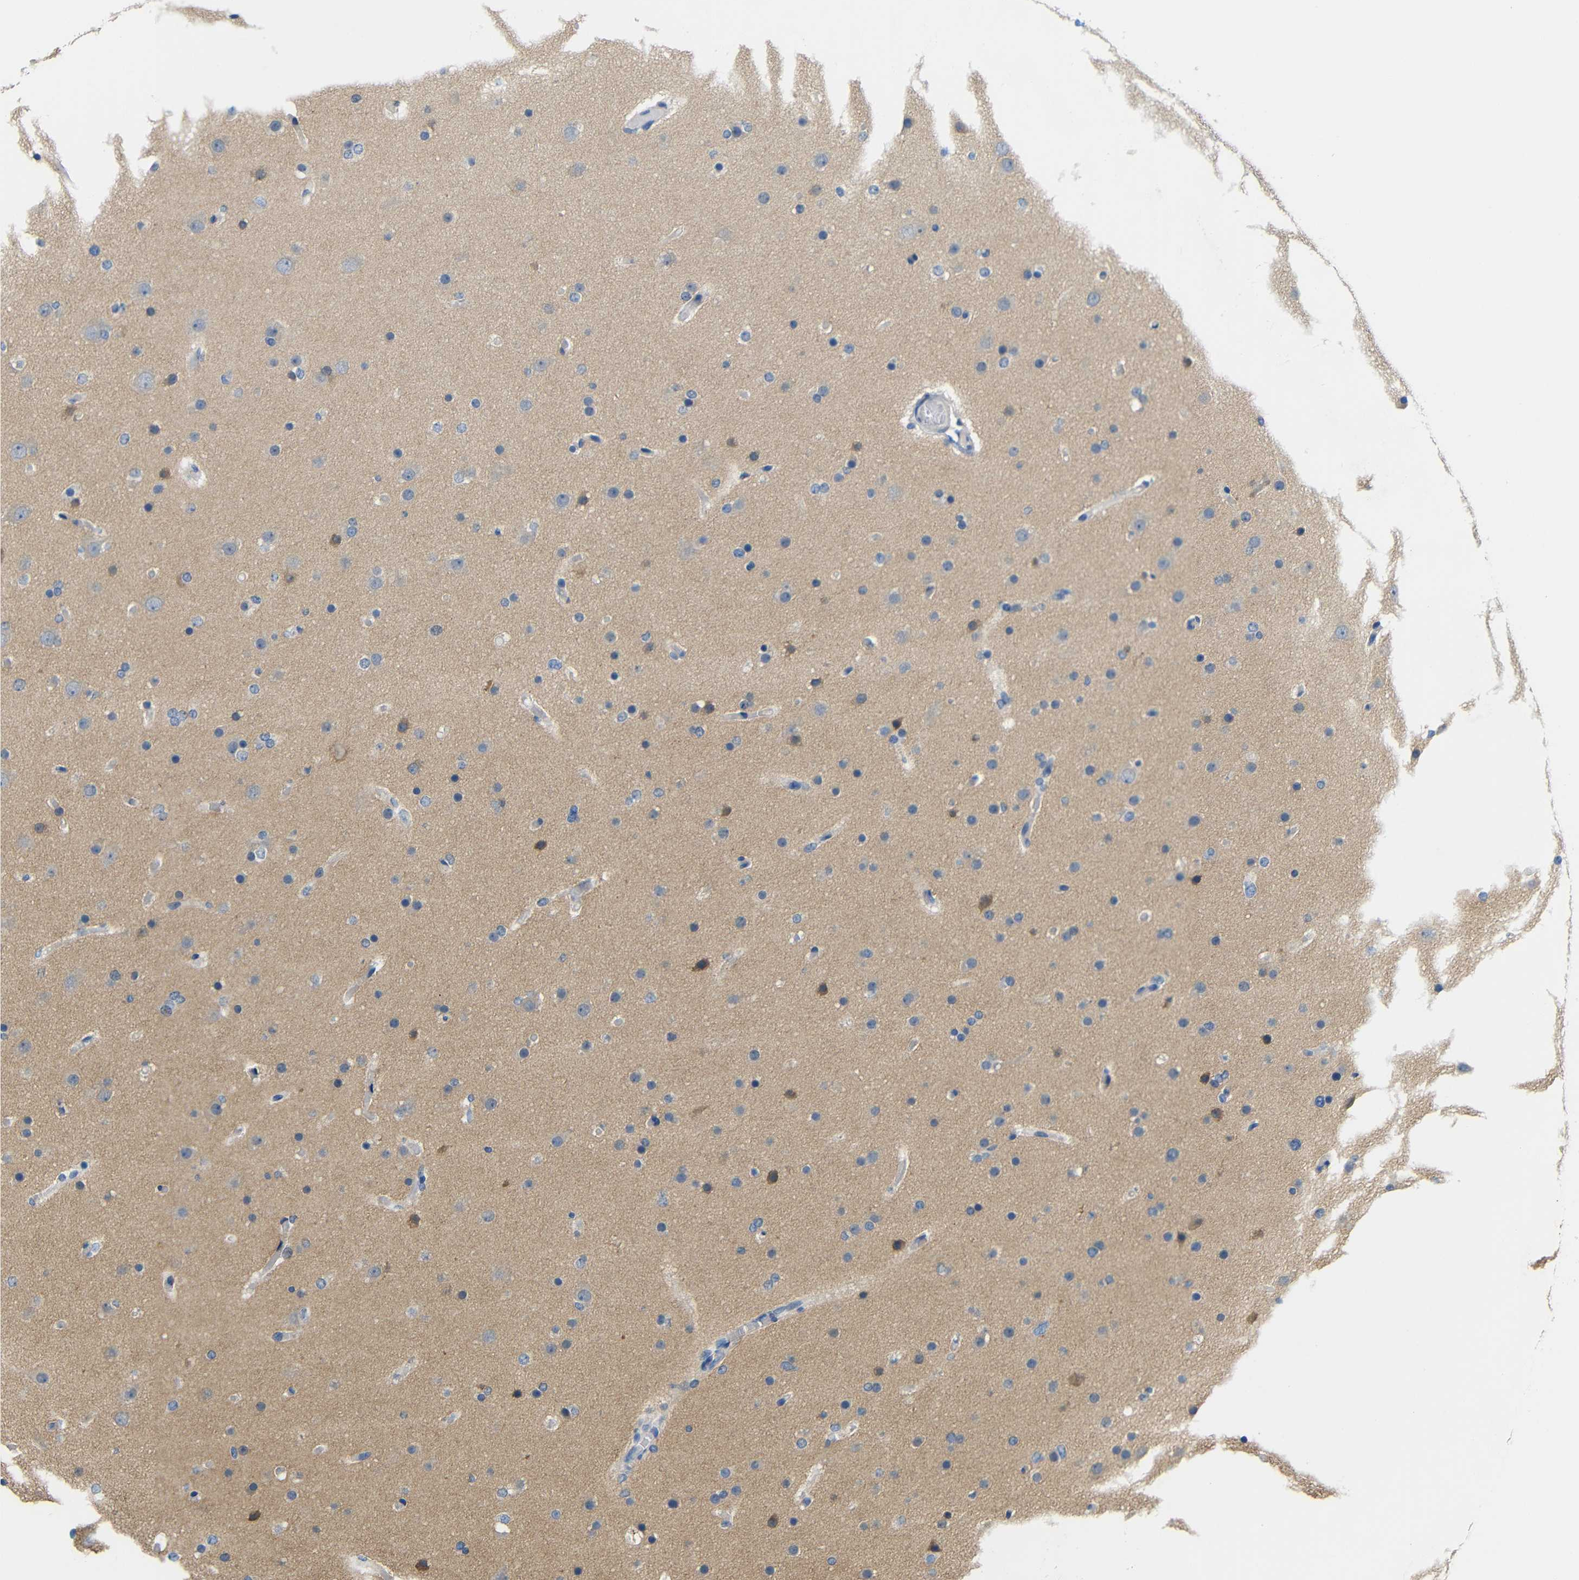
{"staining": {"intensity": "negative", "quantity": "none", "location": "none"}, "tissue": "glioma", "cell_type": "Tumor cells", "image_type": "cancer", "snomed": [{"axis": "morphology", "description": "Glioma, malignant, High grade"}, {"axis": "topography", "description": "Cerebral cortex"}], "caption": "Protein analysis of glioma exhibits no significant positivity in tumor cells.", "gene": "NEGR1", "patient": {"sex": "female", "age": 36}}